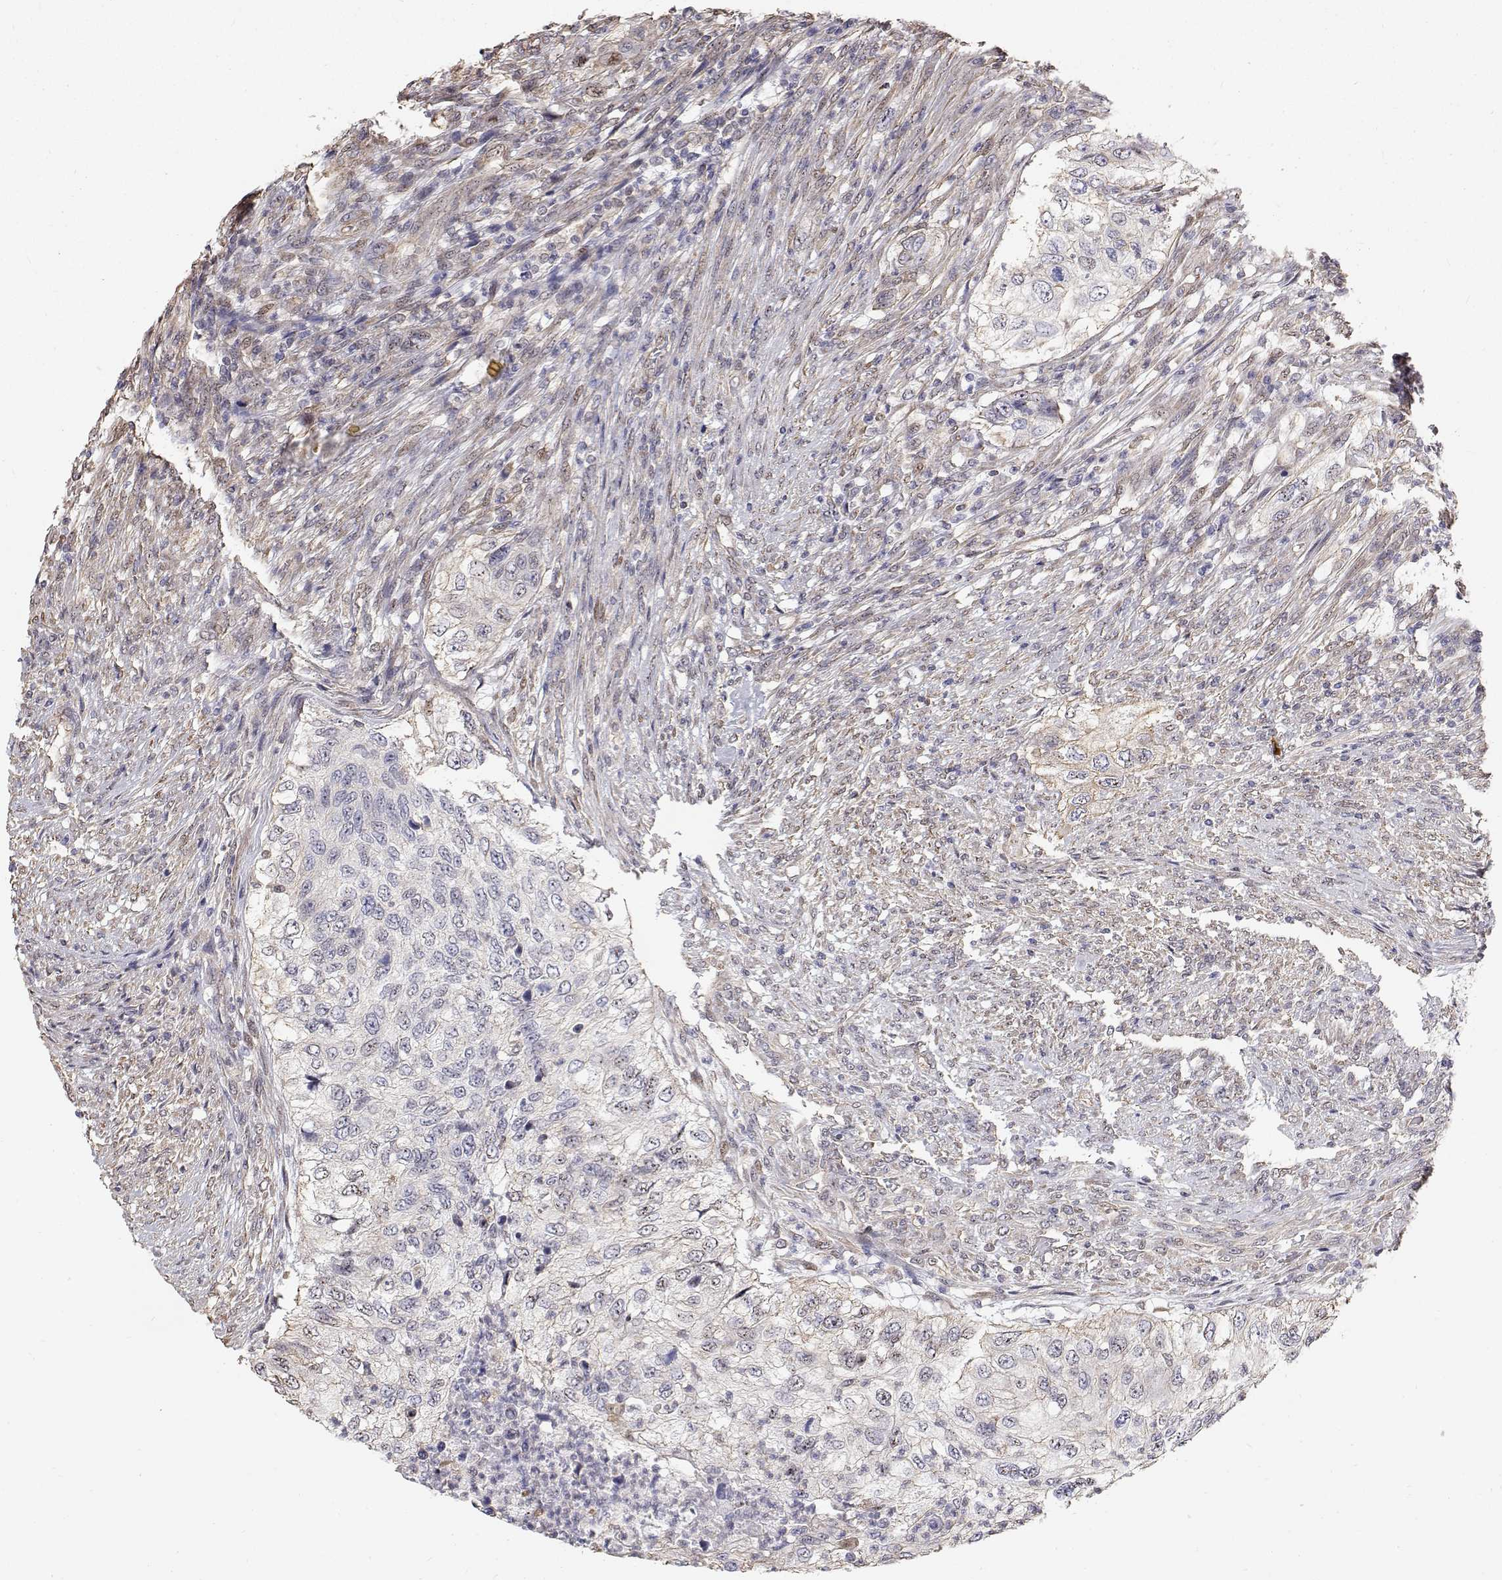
{"staining": {"intensity": "negative", "quantity": "none", "location": "none"}, "tissue": "urothelial cancer", "cell_type": "Tumor cells", "image_type": "cancer", "snomed": [{"axis": "morphology", "description": "Urothelial carcinoma, High grade"}, {"axis": "topography", "description": "Urinary bladder"}], "caption": "This histopathology image is of high-grade urothelial carcinoma stained with immunohistochemistry (IHC) to label a protein in brown with the nuclei are counter-stained blue. There is no positivity in tumor cells.", "gene": "GSDMA", "patient": {"sex": "female", "age": 60}}